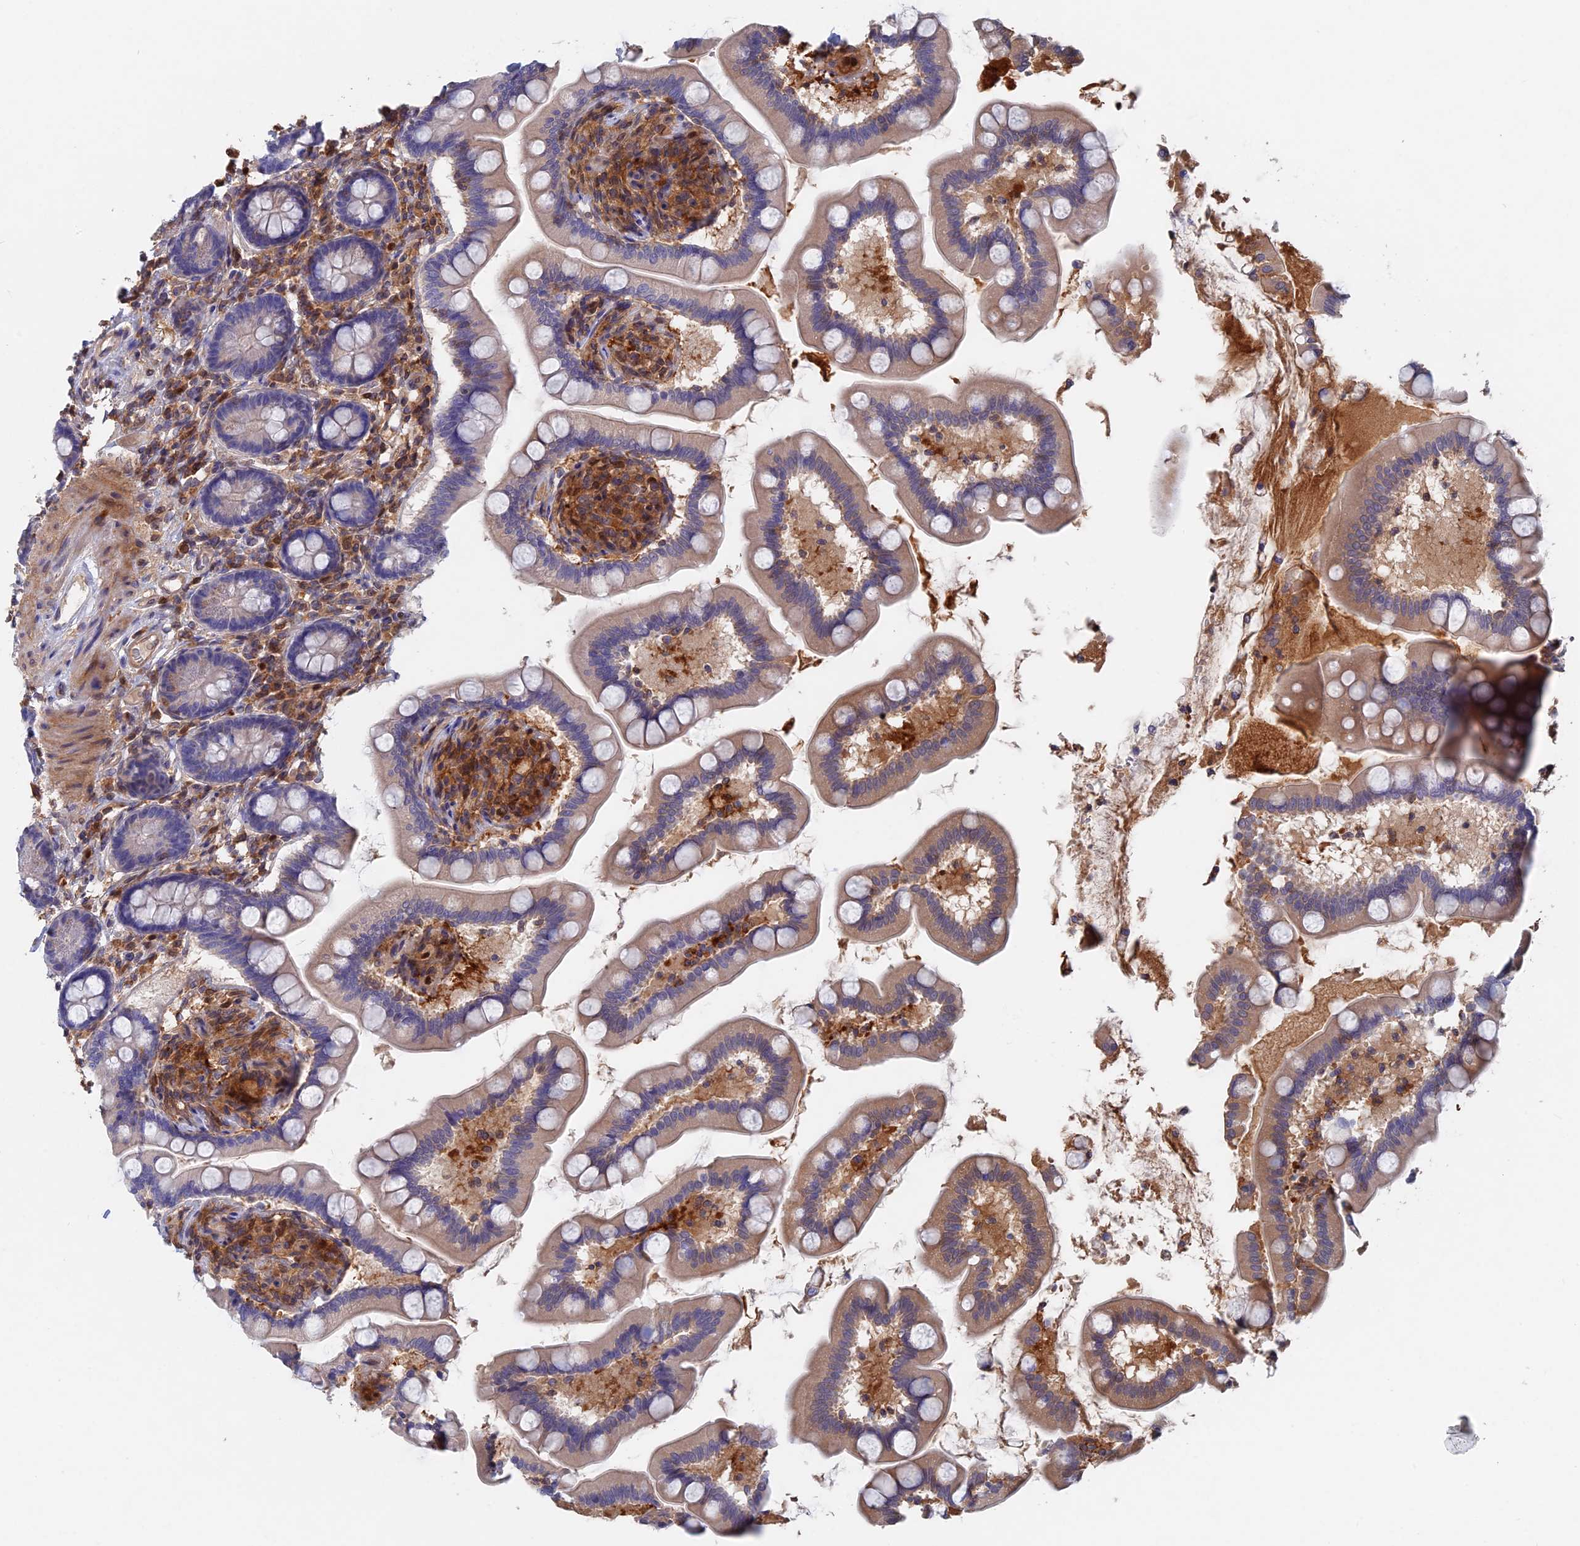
{"staining": {"intensity": "weak", "quantity": "25%-75%", "location": "cytoplasmic/membranous"}, "tissue": "small intestine", "cell_type": "Glandular cells", "image_type": "normal", "snomed": [{"axis": "morphology", "description": "Normal tissue, NOS"}, {"axis": "topography", "description": "Small intestine"}], "caption": "Weak cytoplasmic/membranous expression is seen in about 25%-75% of glandular cells in benign small intestine.", "gene": "BLVRA", "patient": {"sex": "female", "age": 64}}